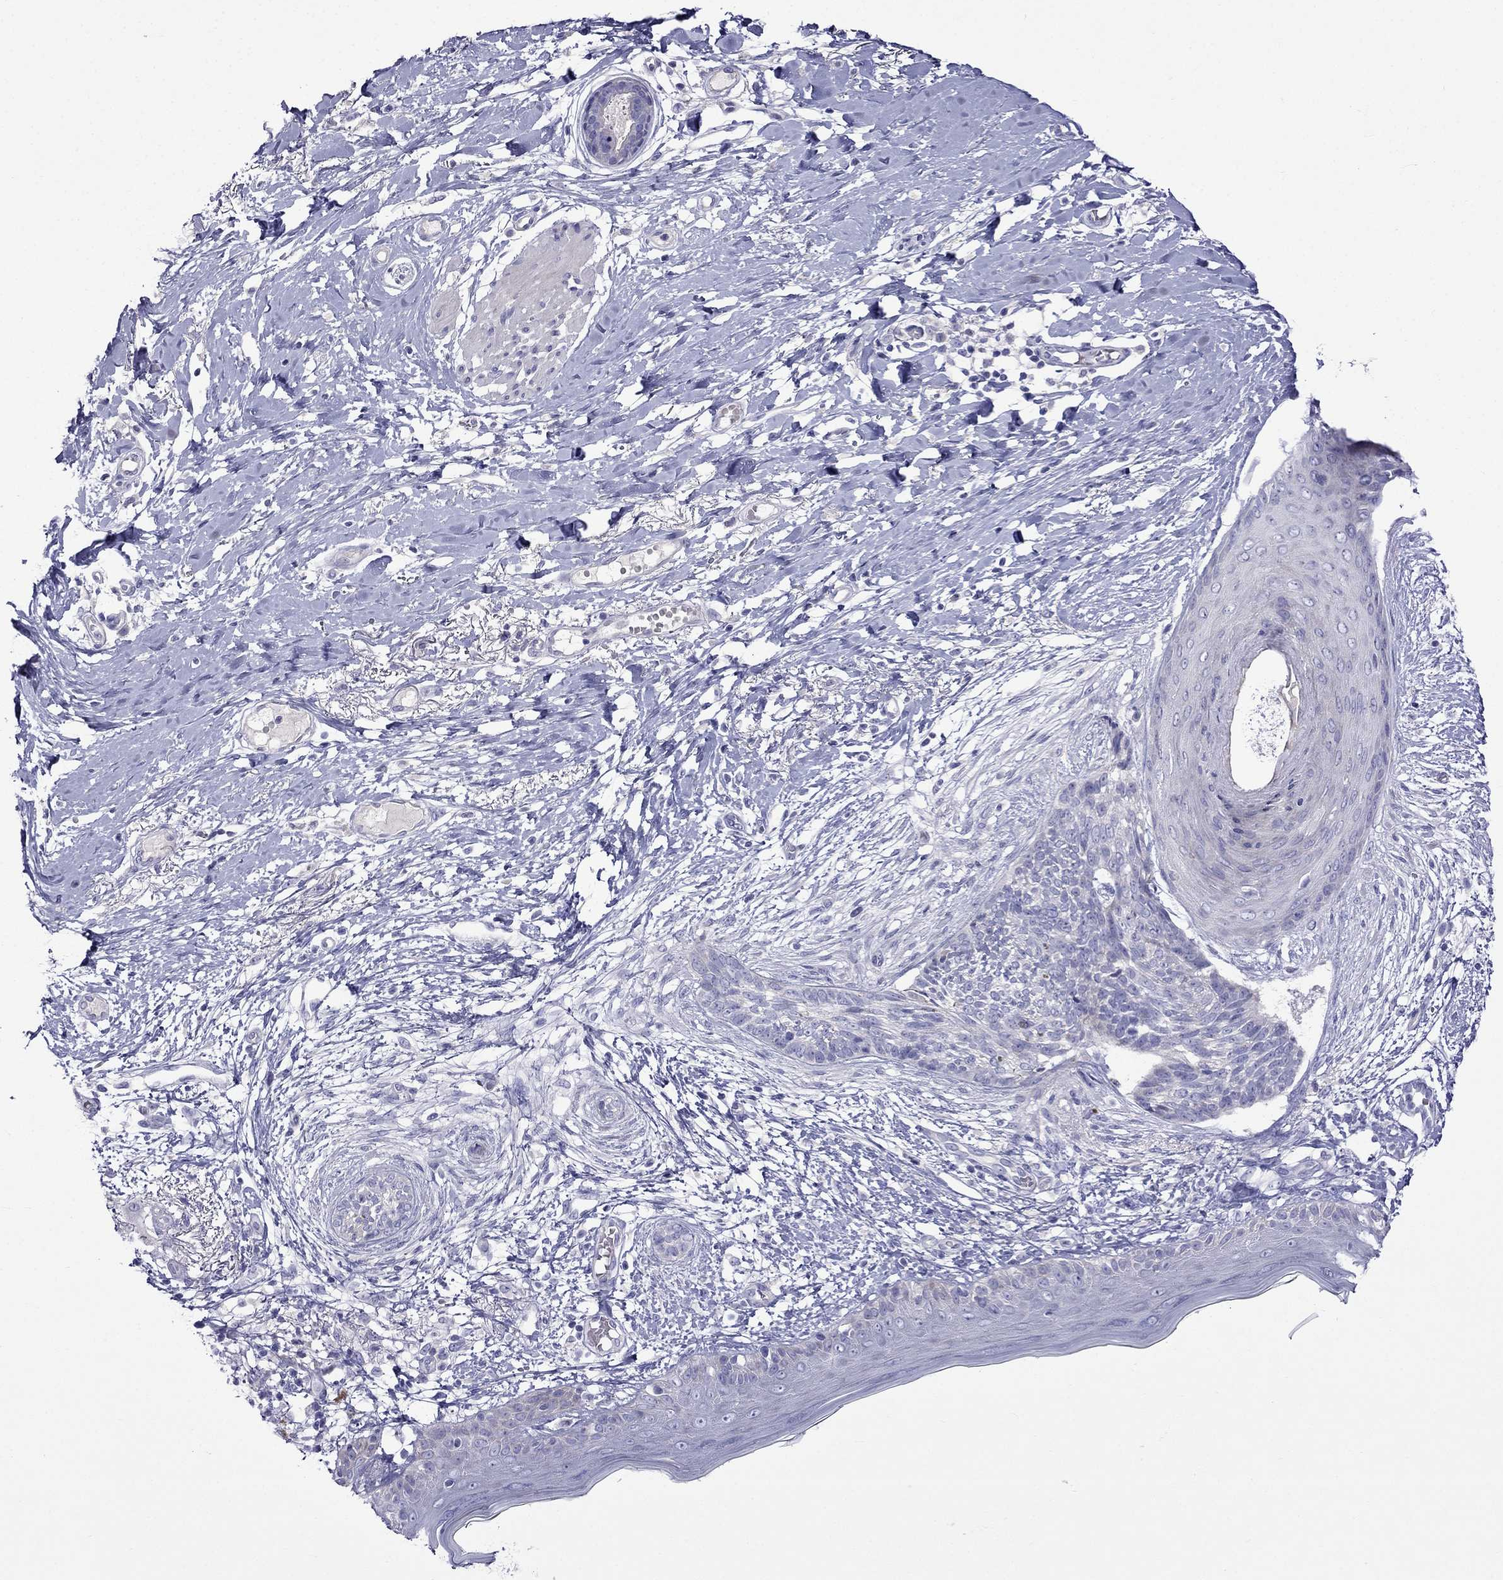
{"staining": {"intensity": "negative", "quantity": "none", "location": "none"}, "tissue": "skin cancer", "cell_type": "Tumor cells", "image_type": "cancer", "snomed": [{"axis": "morphology", "description": "Normal tissue, NOS"}, {"axis": "morphology", "description": "Basal cell carcinoma"}, {"axis": "topography", "description": "Skin"}], "caption": "This is an IHC histopathology image of basal cell carcinoma (skin). There is no expression in tumor cells.", "gene": "PATE1", "patient": {"sex": "male", "age": 84}}